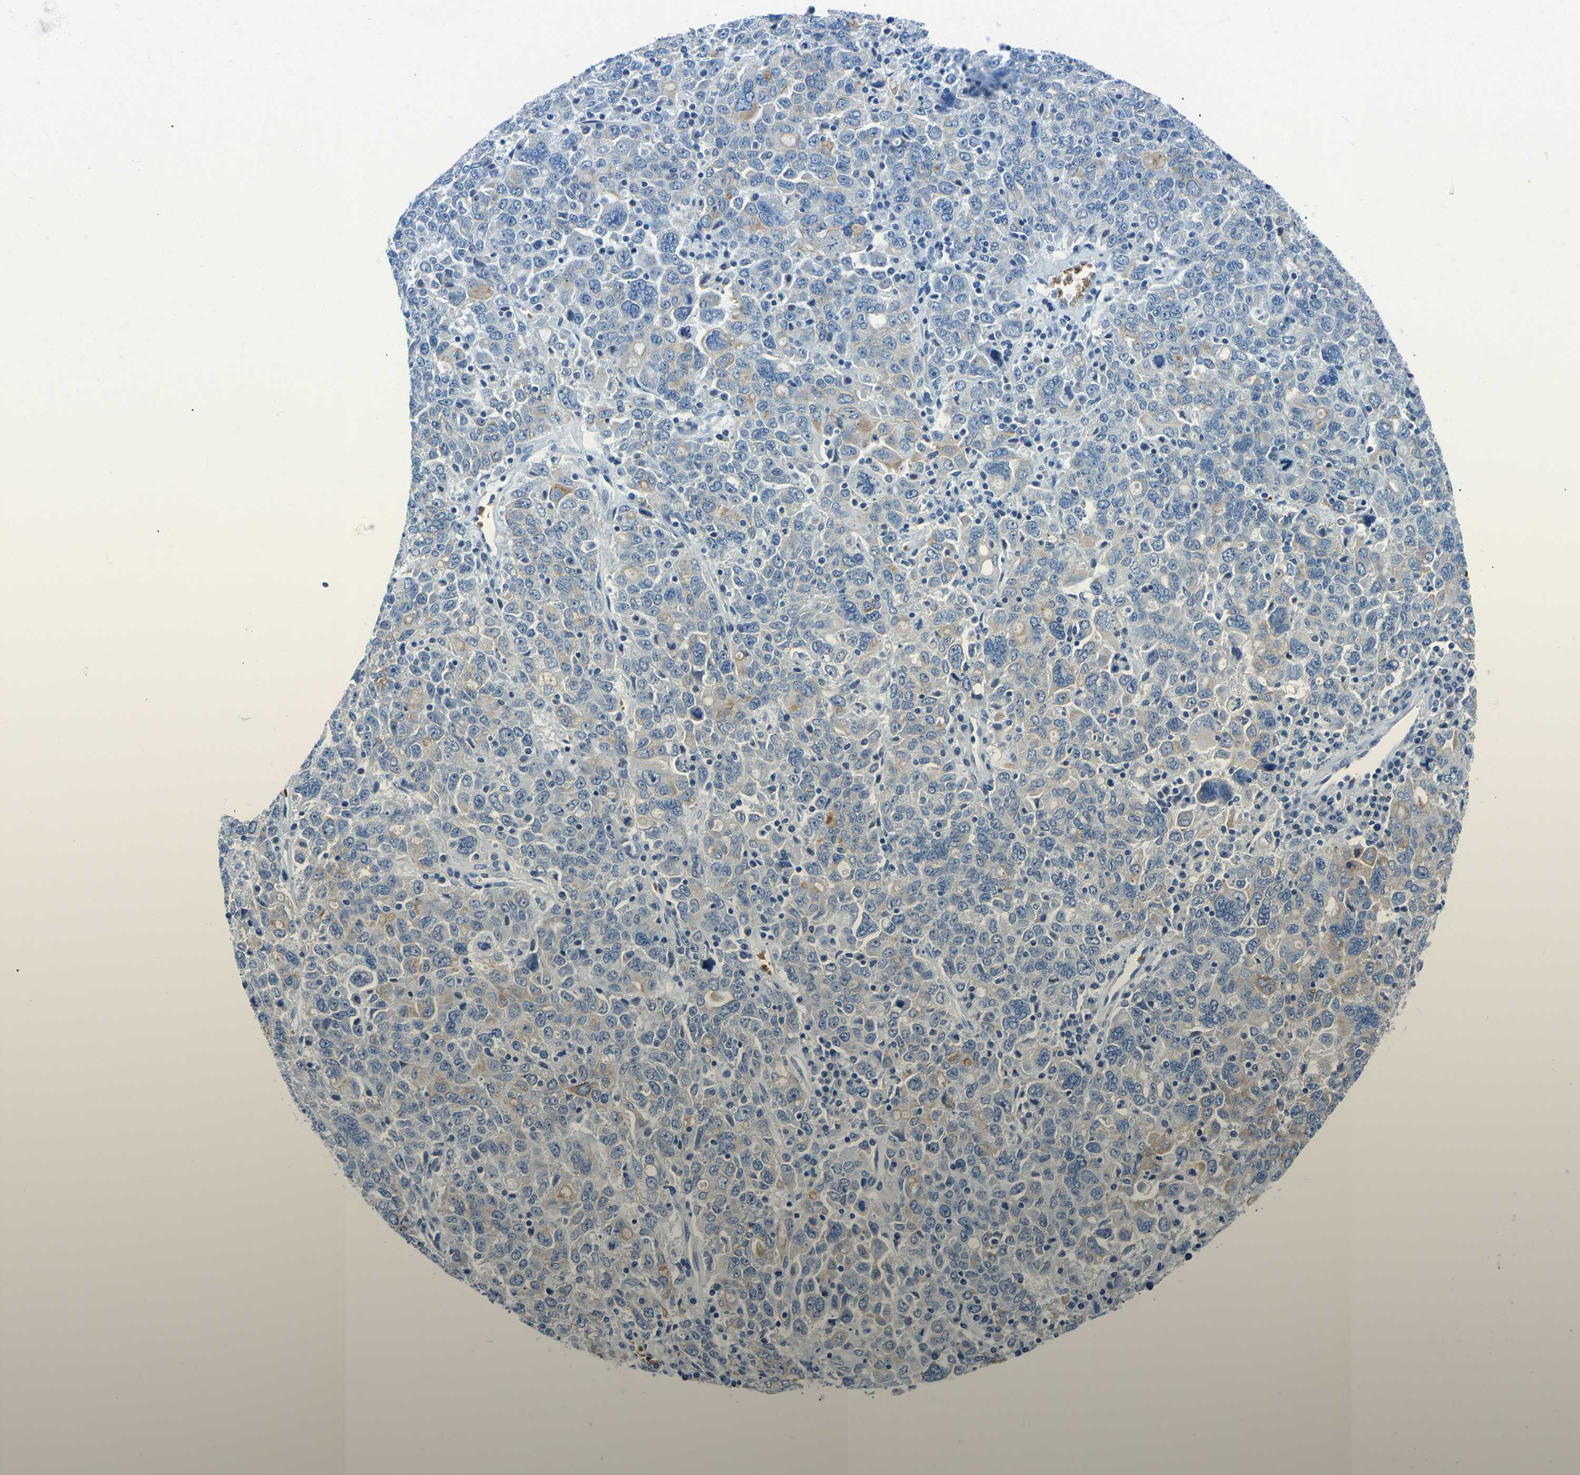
{"staining": {"intensity": "weak", "quantity": "<25%", "location": "cytoplasmic/membranous"}, "tissue": "ovarian cancer", "cell_type": "Tumor cells", "image_type": "cancer", "snomed": [{"axis": "morphology", "description": "Carcinoma, endometroid"}, {"axis": "topography", "description": "Ovary"}], "caption": "This is an immunohistochemistry image of human ovarian endometroid carcinoma. There is no expression in tumor cells.", "gene": "TM6SF1", "patient": {"sex": "female", "age": 62}}